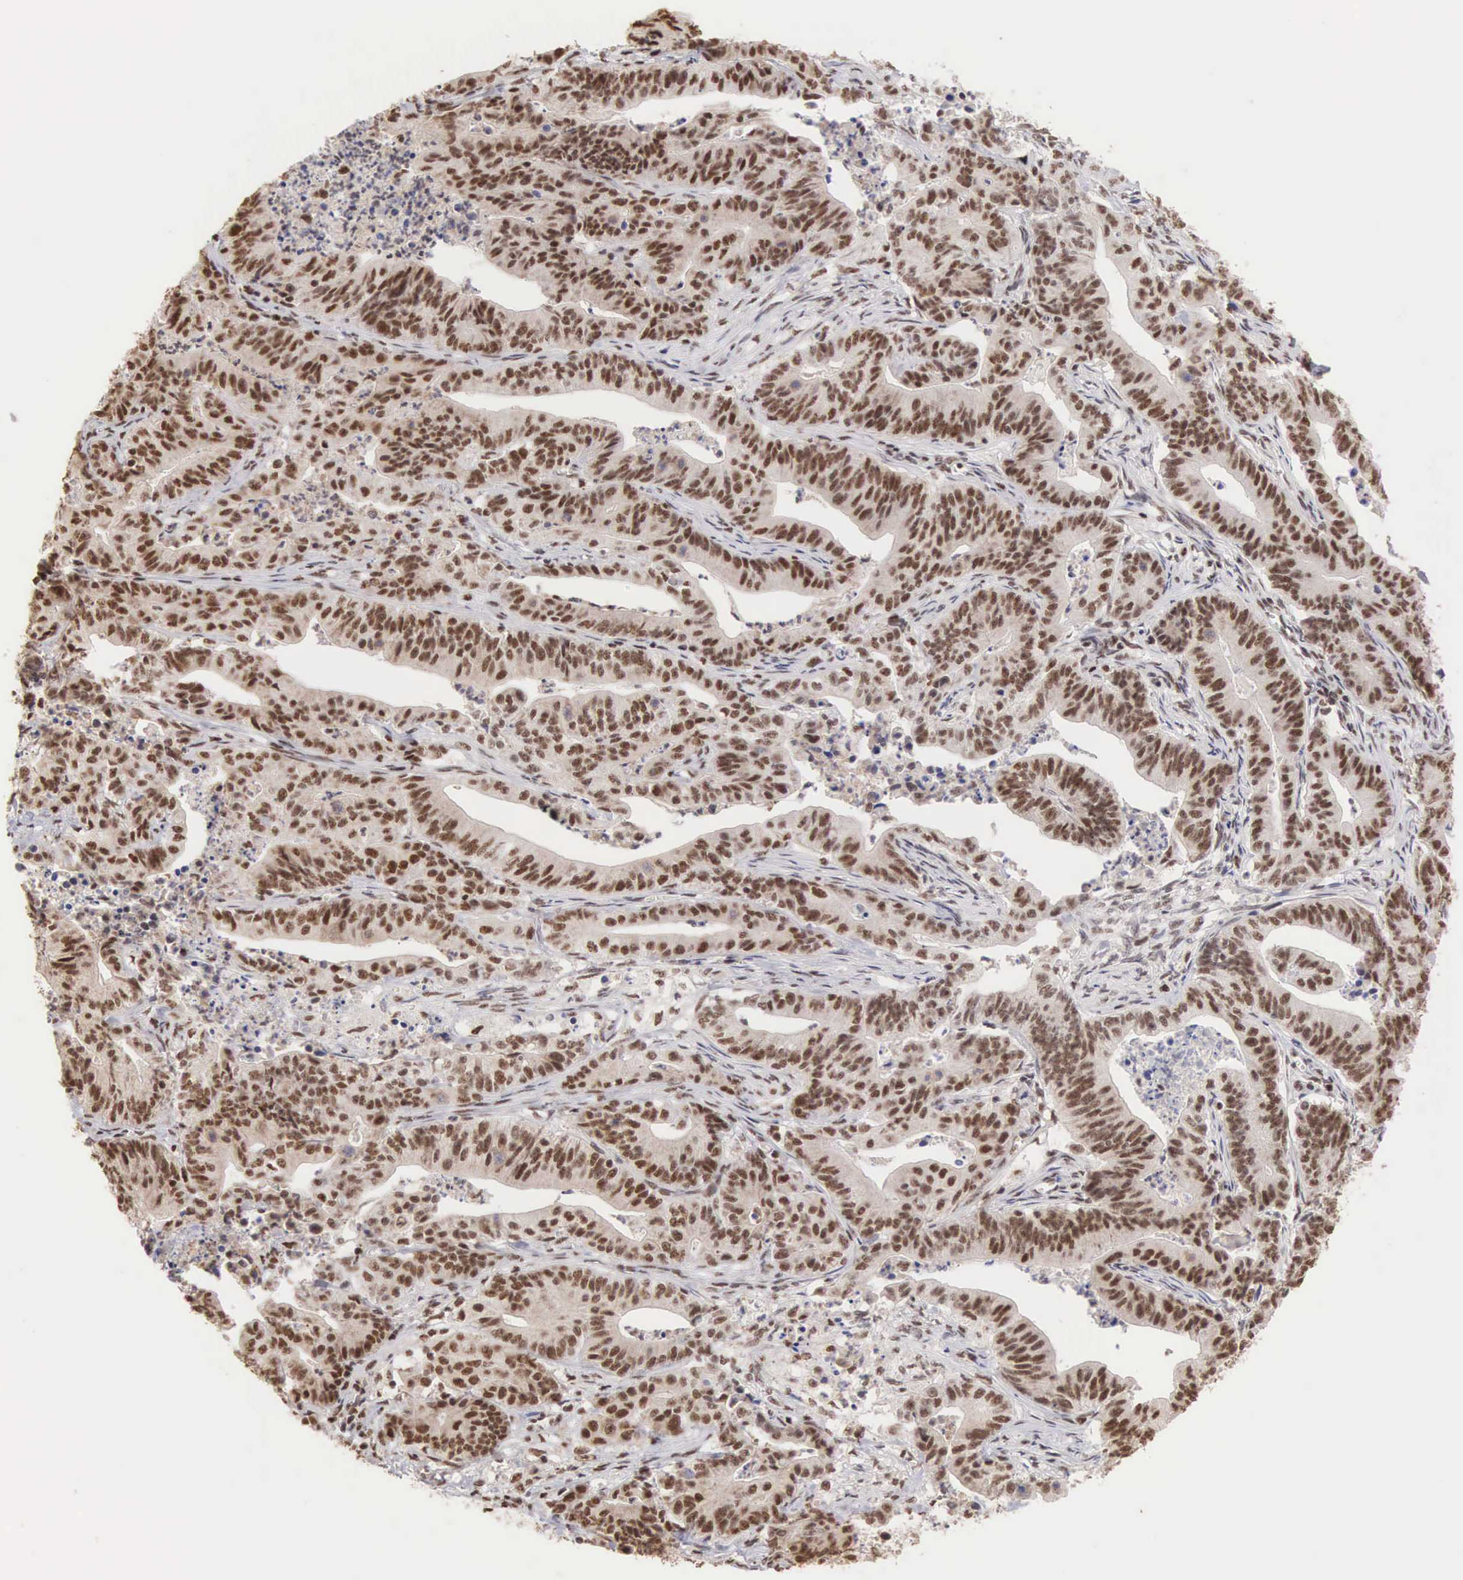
{"staining": {"intensity": "strong", "quantity": ">75%", "location": "nuclear"}, "tissue": "stomach cancer", "cell_type": "Tumor cells", "image_type": "cancer", "snomed": [{"axis": "morphology", "description": "Adenocarcinoma, NOS"}, {"axis": "topography", "description": "Stomach, lower"}], "caption": "The micrograph reveals staining of adenocarcinoma (stomach), revealing strong nuclear protein positivity (brown color) within tumor cells.", "gene": "HTATSF1", "patient": {"sex": "female", "age": 86}}